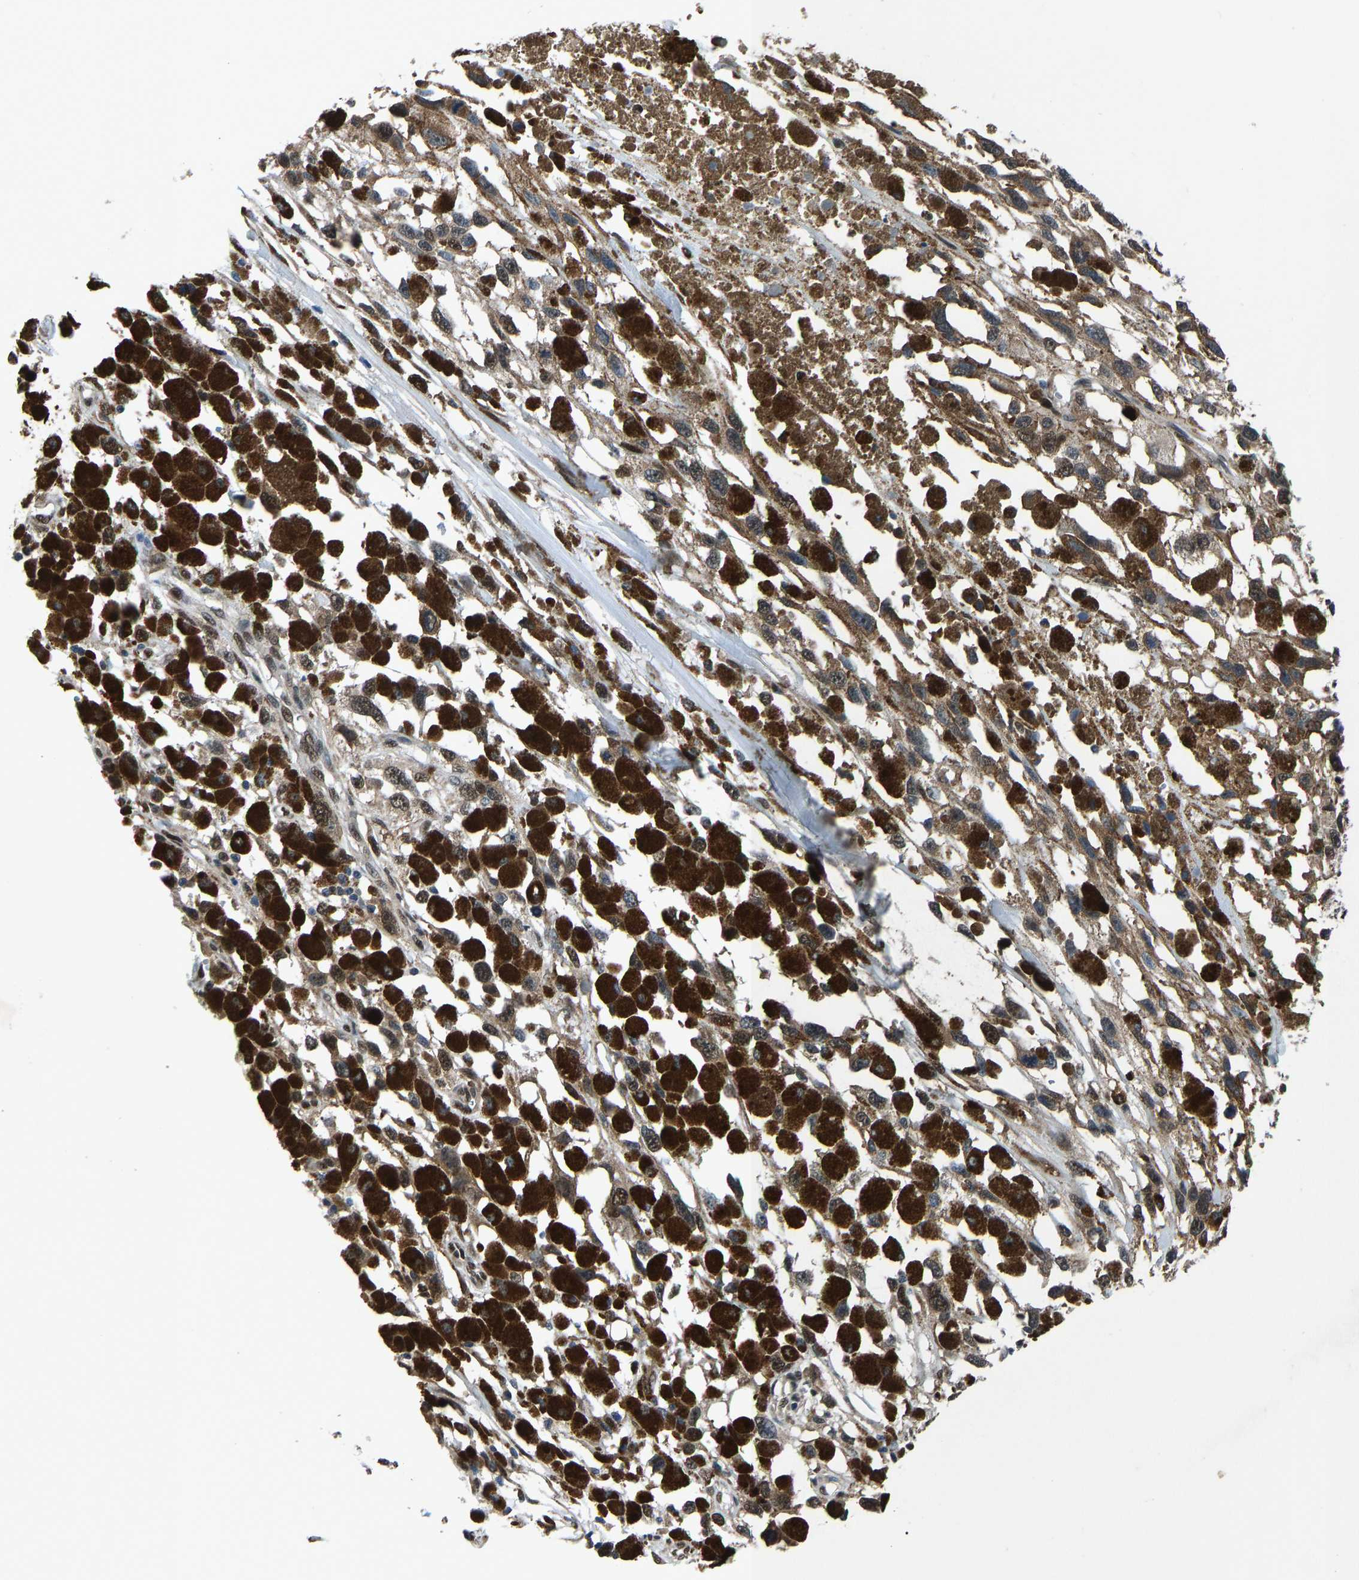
{"staining": {"intensity": "weak", "quantity": ">75%", "location": "cytoplasmic/membranous,nuclear"}, "tissue": "melanoma", "cell_type": "Tumor cells", "image_type": "cancer", "snomed": [{"axis": "morphology", "description": "Malignant melanoma, Metastatic site"}, {"axis": "topography", "description": "Lymph node"}], "caption": "An image of malignant melanoma (metastatic site) stained for a protein shows weak cytoplasmic/membranous and nuclear brown staining in tumor cells.", "gene": "FOS", "patient": {"sex": "male", "age": 59}}